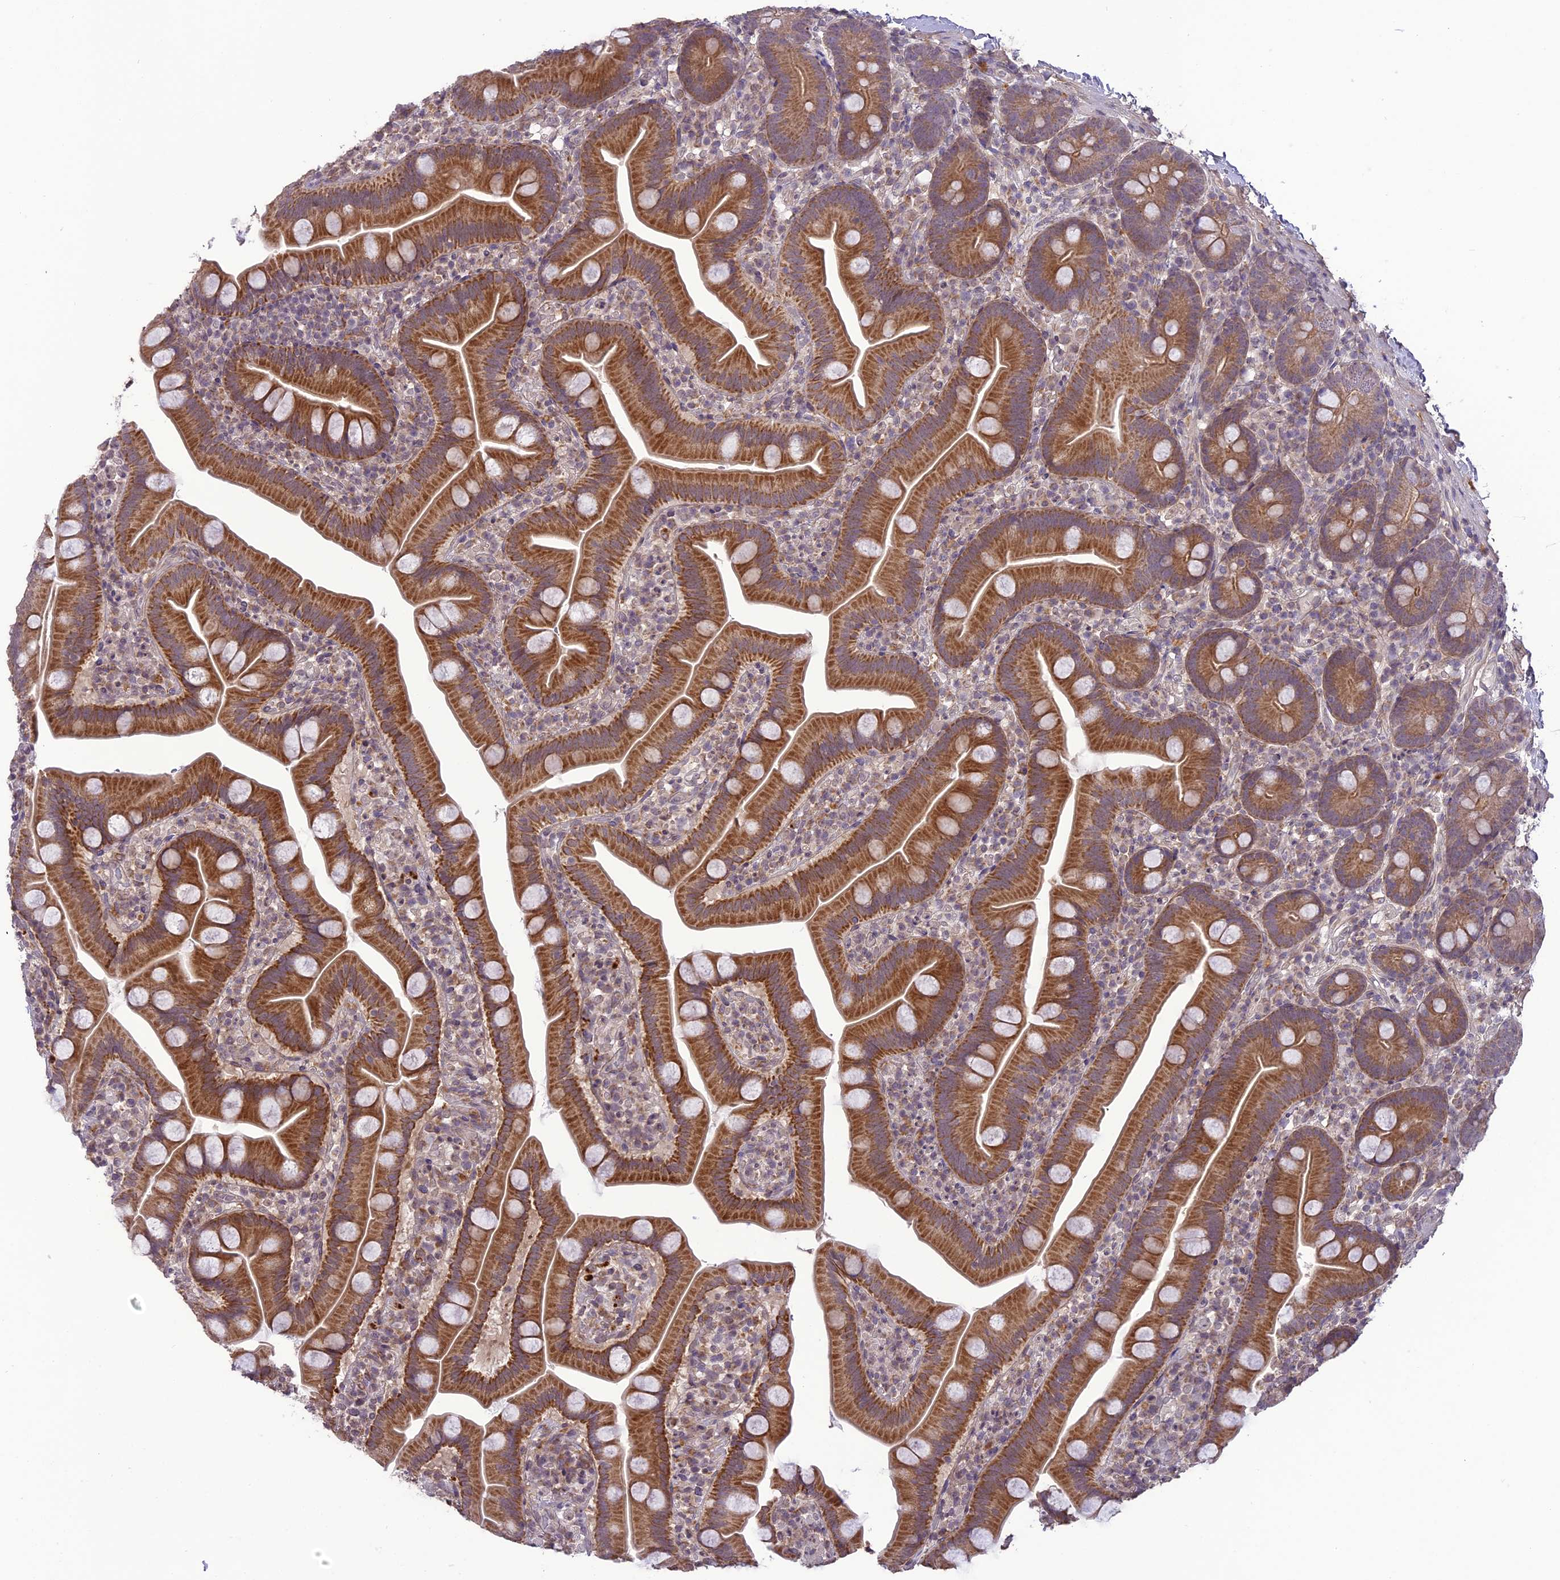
{"staining": {"intensity": "moderate", "quantity": ">75%", "location": "cytoplasmic/membranous"}, "tissue": "small intestine", "cell_type": "Glandular cells", "image_type": "normal", "snomed": [{"axis": "morphology", "description": "Normal tissue, NOS"}, {"axis": "topography", "description": "Small intestine"}], "caption": "Moderate cytoplasmic/membranous staining is identified in approximately >75% of glandular cells in unremarkable small intestine.", "gene": "ERG28", "patient": {"sex": "female", "age": 68}}